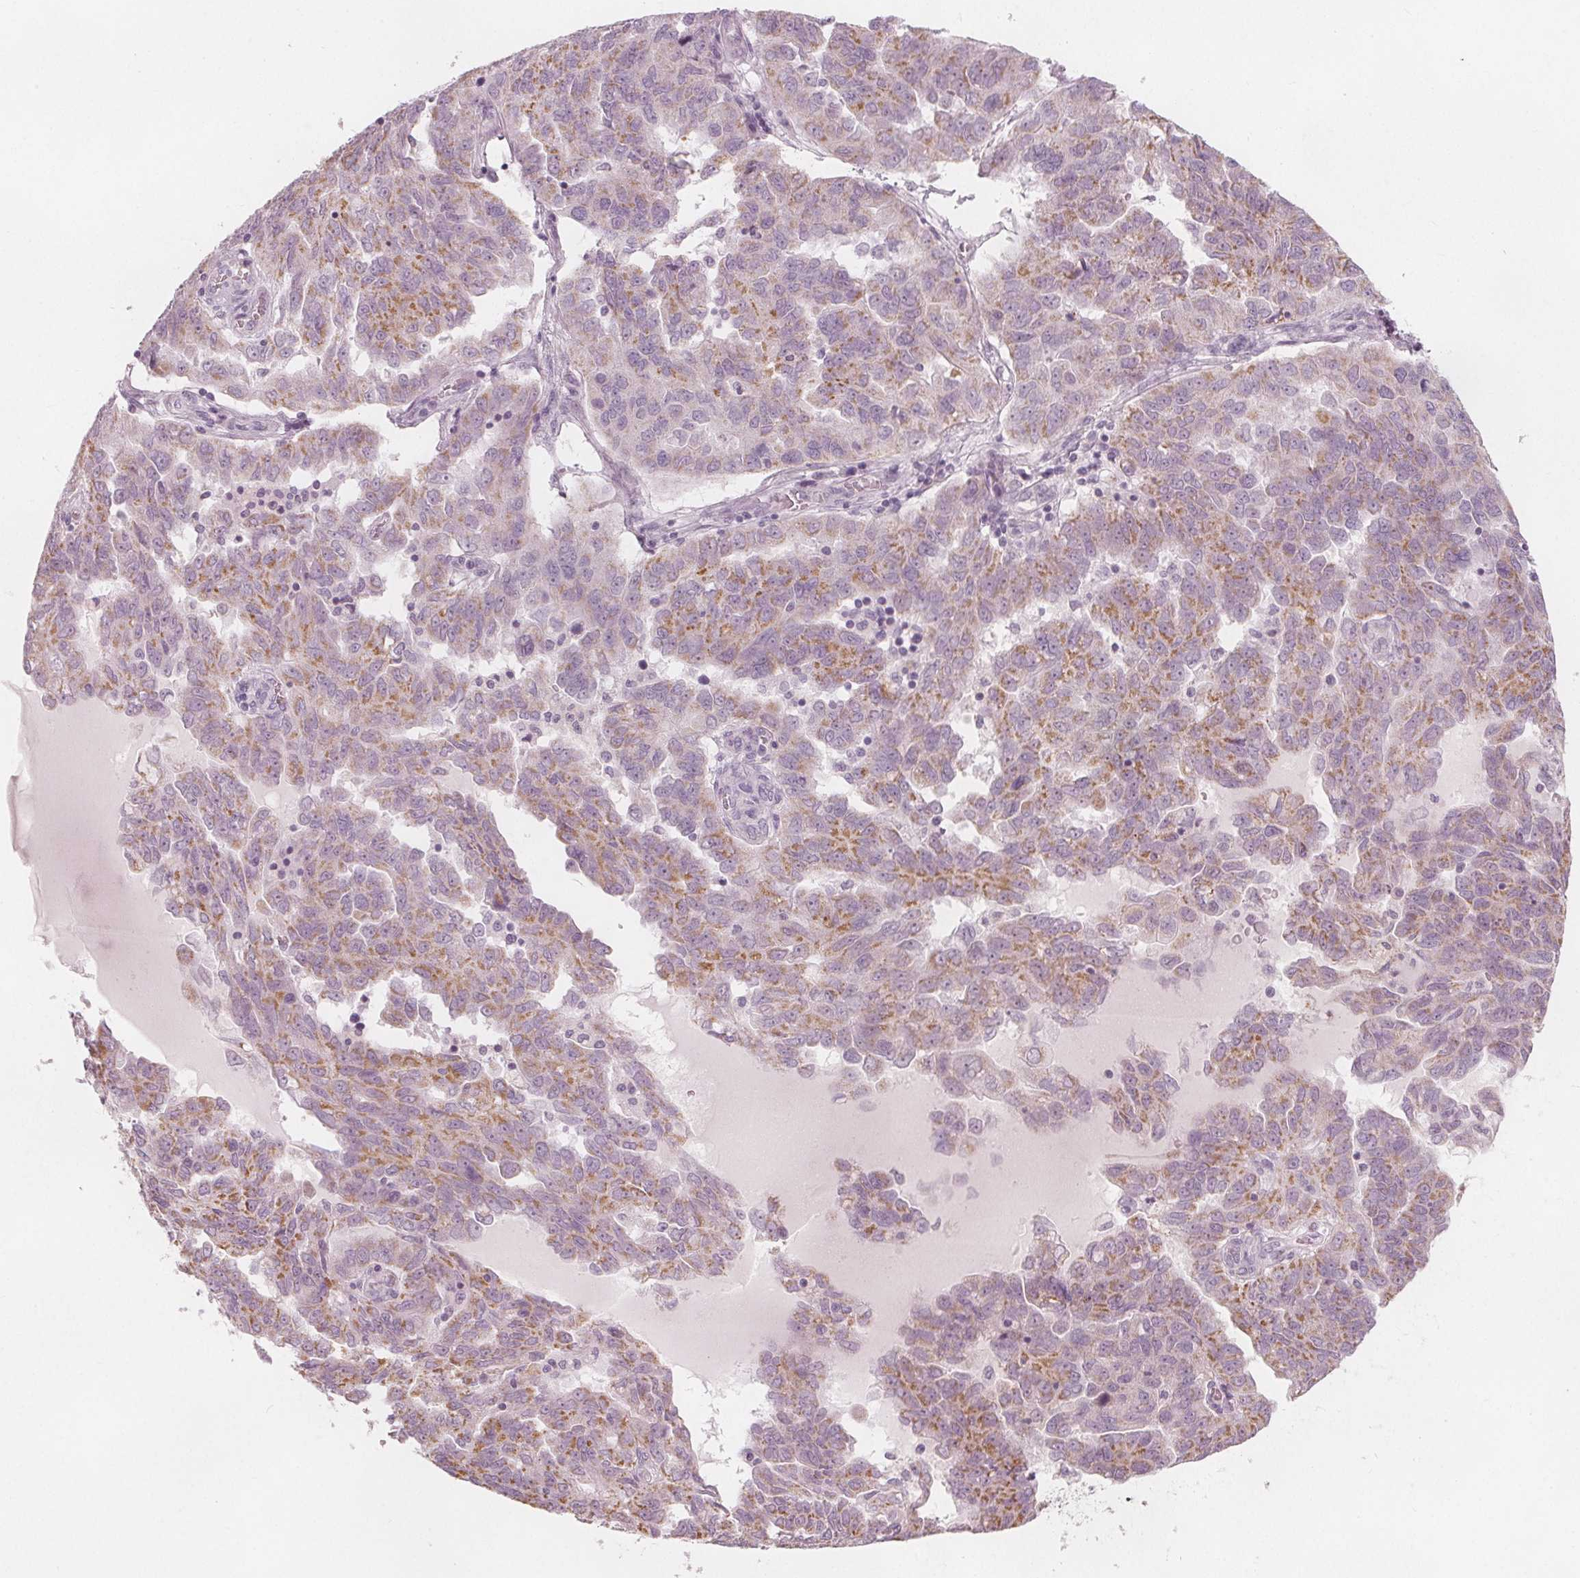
{"staining": {"intensity": "moderate", "quantity": "<25%", "location": "cytoplasmic/membranous"}, "tissue": "ovarian cancer", "cell_type": "Tumor cells", "image_type": "cancer", "snomed": [{"axis": "morphology", "description": "Cystadenocarcinoma, serous, NOS"}, {"axis": "topography", "description": "Ovary"}], "caption": "The immunohistochemical stain shows moderate cytoplasmic/membranous expression in tumor cells of ovarian serous cystadenocarcinoma tissue.", "gene": "BRSK1", "patient": {"sex": "female", "age": 64}}